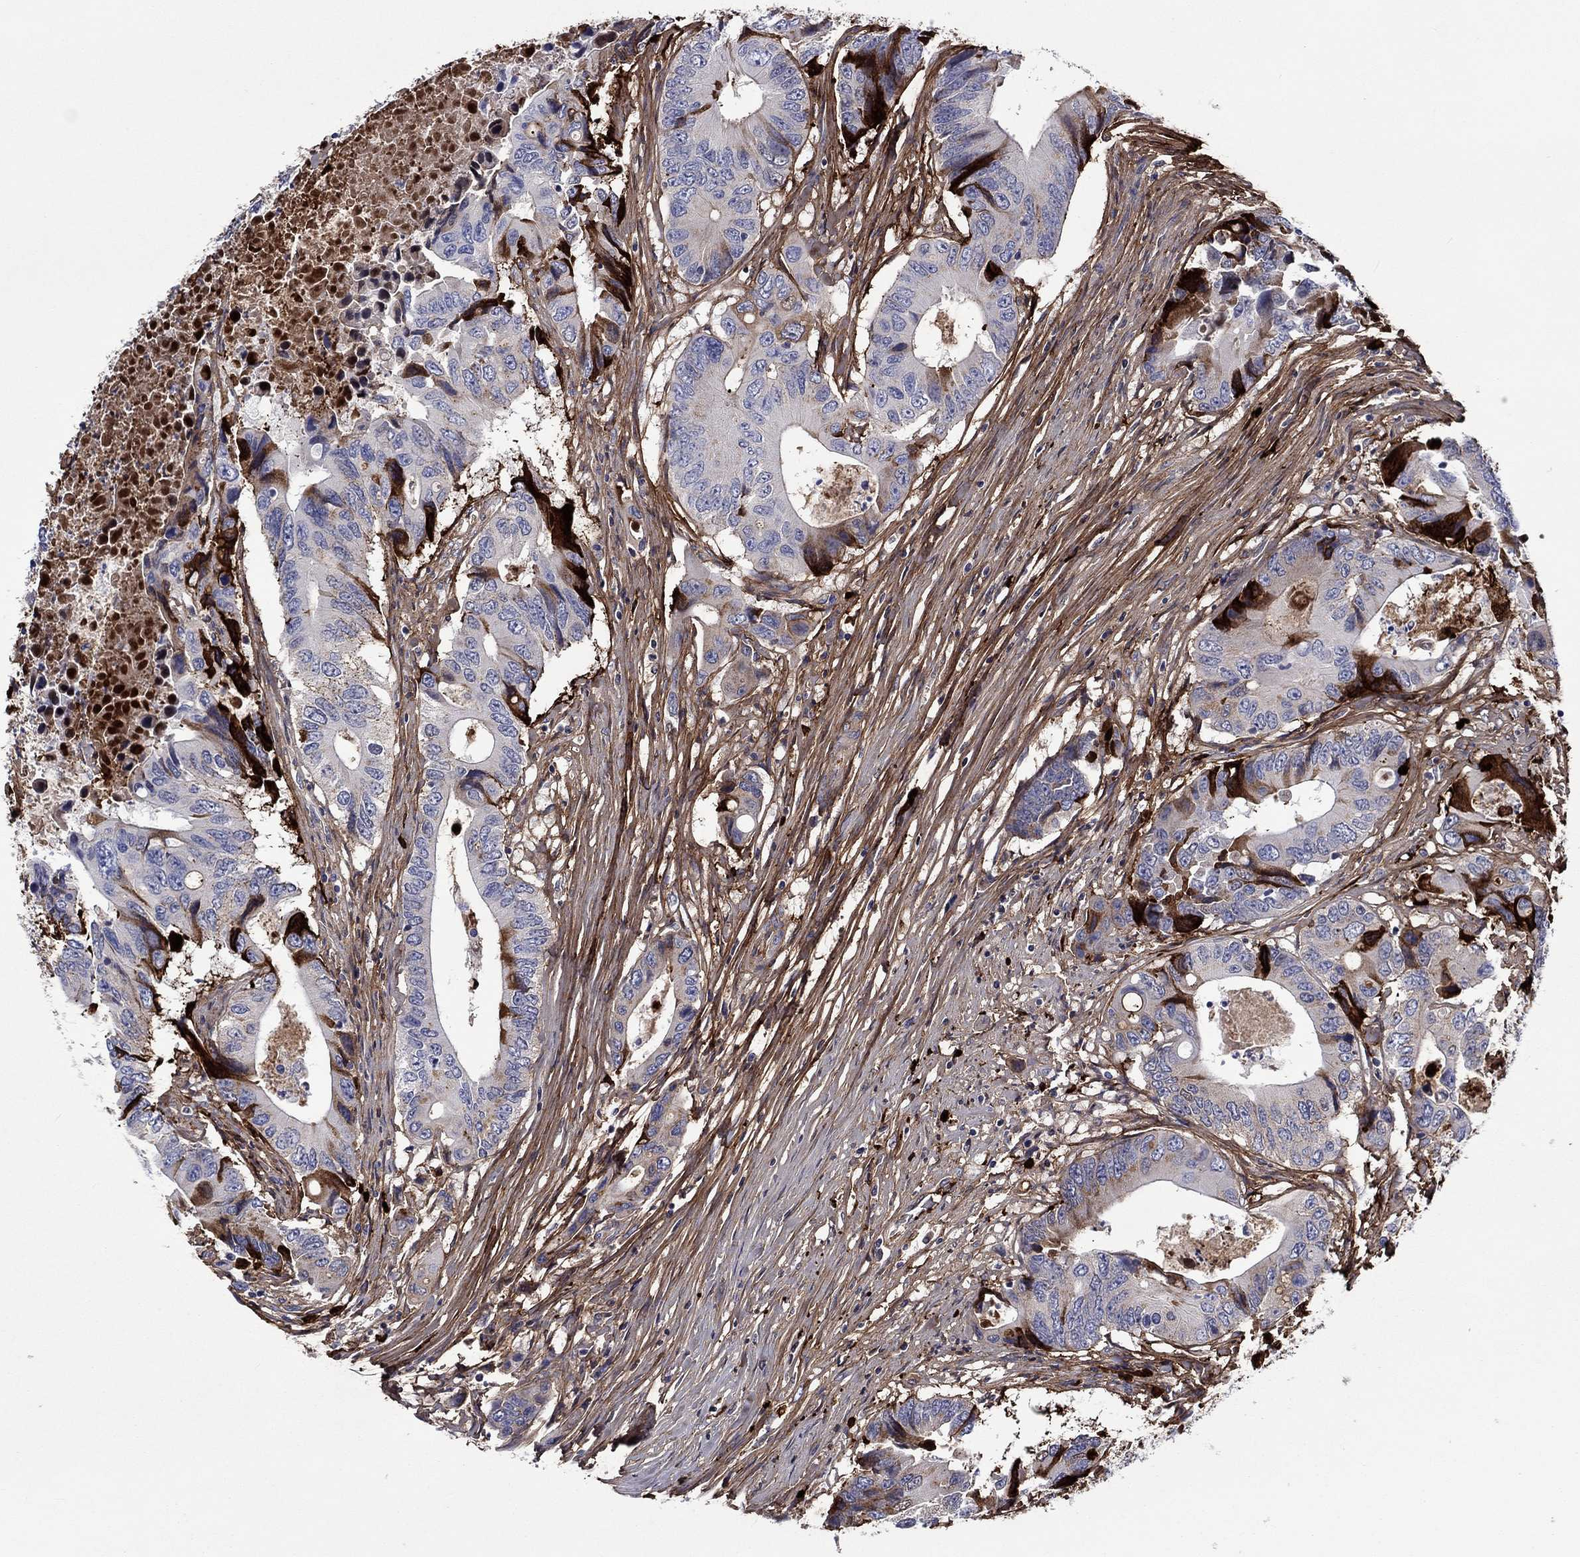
{"staining": {"intensity": "strong", "quantity": "<25%", "location": "cytoplasmic/membranous"}, "tissue": "colorectal cancer", "cell_type": "Tumor cells", "image_type": "cancer", "snomed": [{"axis": "morphology", "description": "Adenocarcinoma, NOS"}, {"axis": "topography", "description": "Colon"}], "caption": "Protein expression analysis of human colorectal cancer reveals strong cytoplasmic/membranous positivity in approximately <25% of tumor cells.", "gene": "TGFBI", "patient": {"sex": "female", "age": 90}}